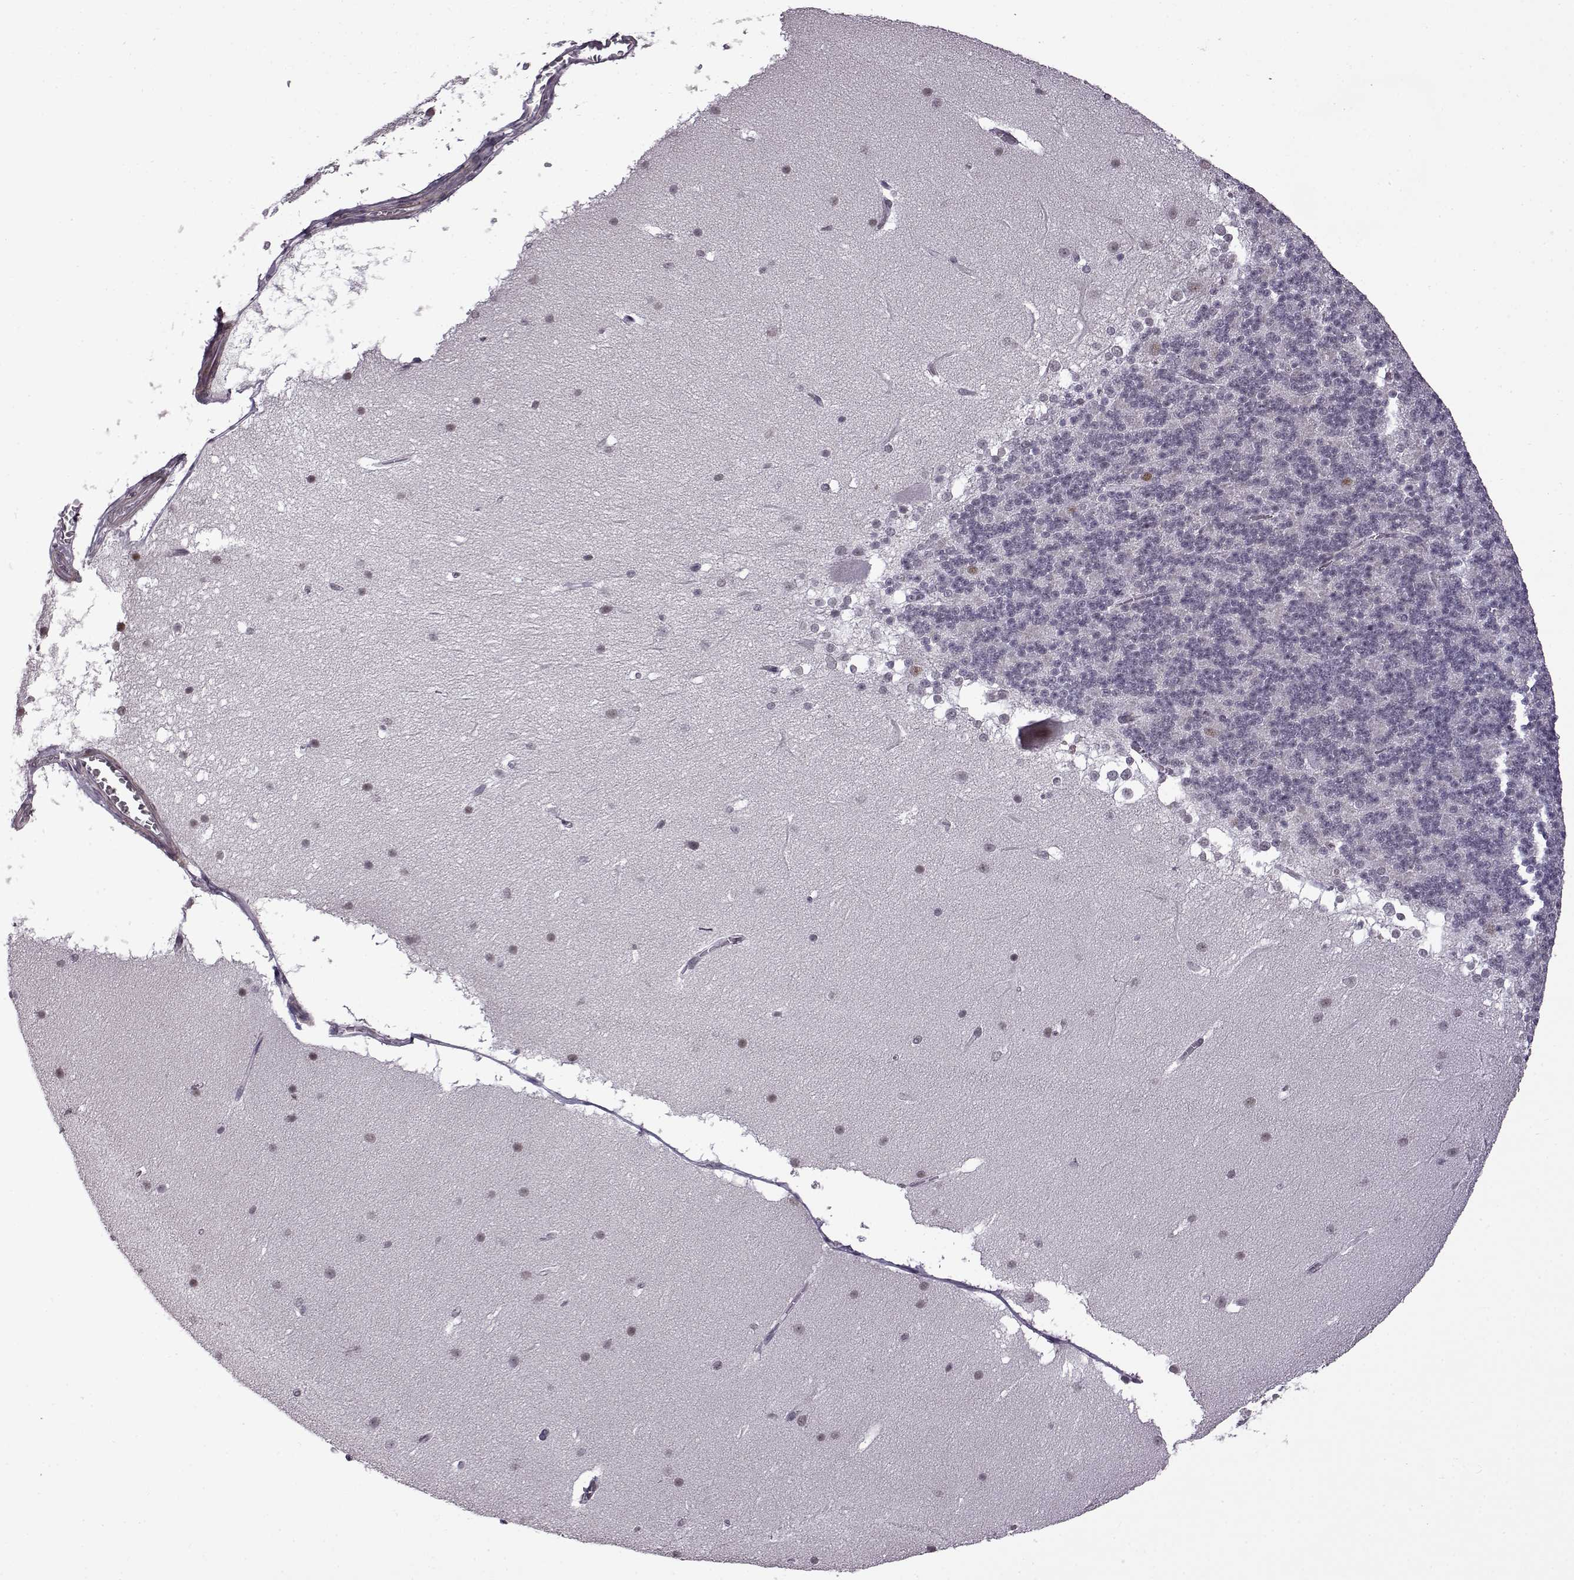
{"staining": {"intensity": "negative", "quantity": "none", "location": "none"}, "tissue": "cerebellum", "cell_type": "Cells in granular layer", "image_type": "normal", "snomed": [{"axis": "morphology", "description": "Normal tissue, NOS"}, {"axis": "topography", "description": "Cerebellum"}], "caption": "The image demonstrates no staining of cells in granular layer in benign cerebellum. (Brightfield microscopy of DAB IHC at high magnification).", "gene": "SYNPO2", "patient": {"sex": "female", "age": 19}}